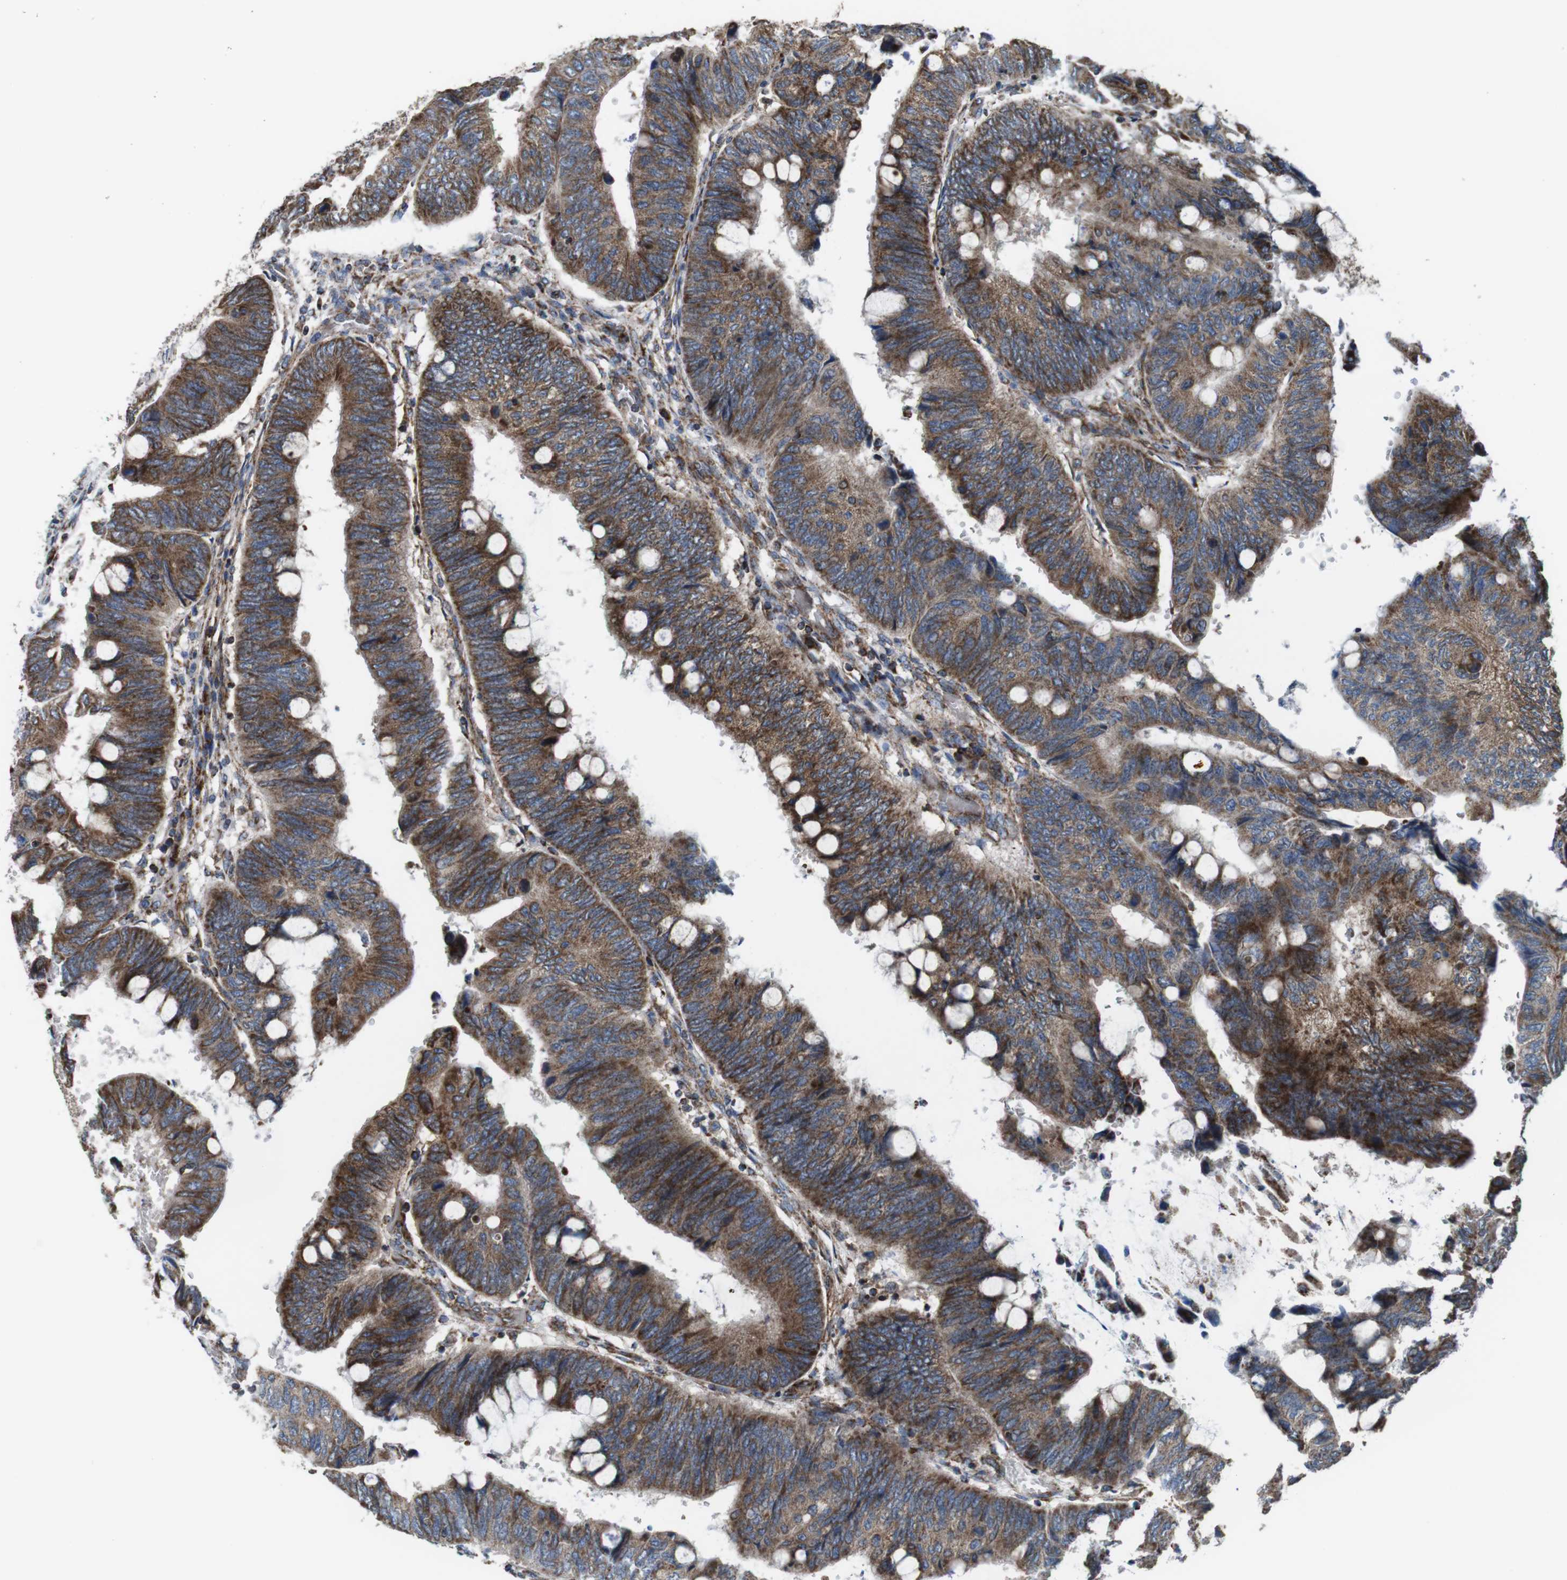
{"staining": {"intensity": "strong", "quantity": "25%-75%", "location": "cytoplasmic/membranous"}, "tissue": "colorectal cancer", "cell_type": "Tumor cells", "image_type": "cancer", "snomed": [{"axis": "morphology", "description": "Normal tissue, NOS"}, {"axis": "morphology", "description": "Adenocarcinoma, NOS"}, {"axis": "topography", "description": "Rectum"}, {"axis": "topography", "description": "Peripheral nerve tissue"}], "caption": "Colorectal cancer (adenocarcinoma) stained with a brown dye shows strong cytoplasmic/membranous positive positivity in approximately 25%-75% of tumor cells.", "gene": "HK1", "patient": {"sex": "male", "age": 92}}